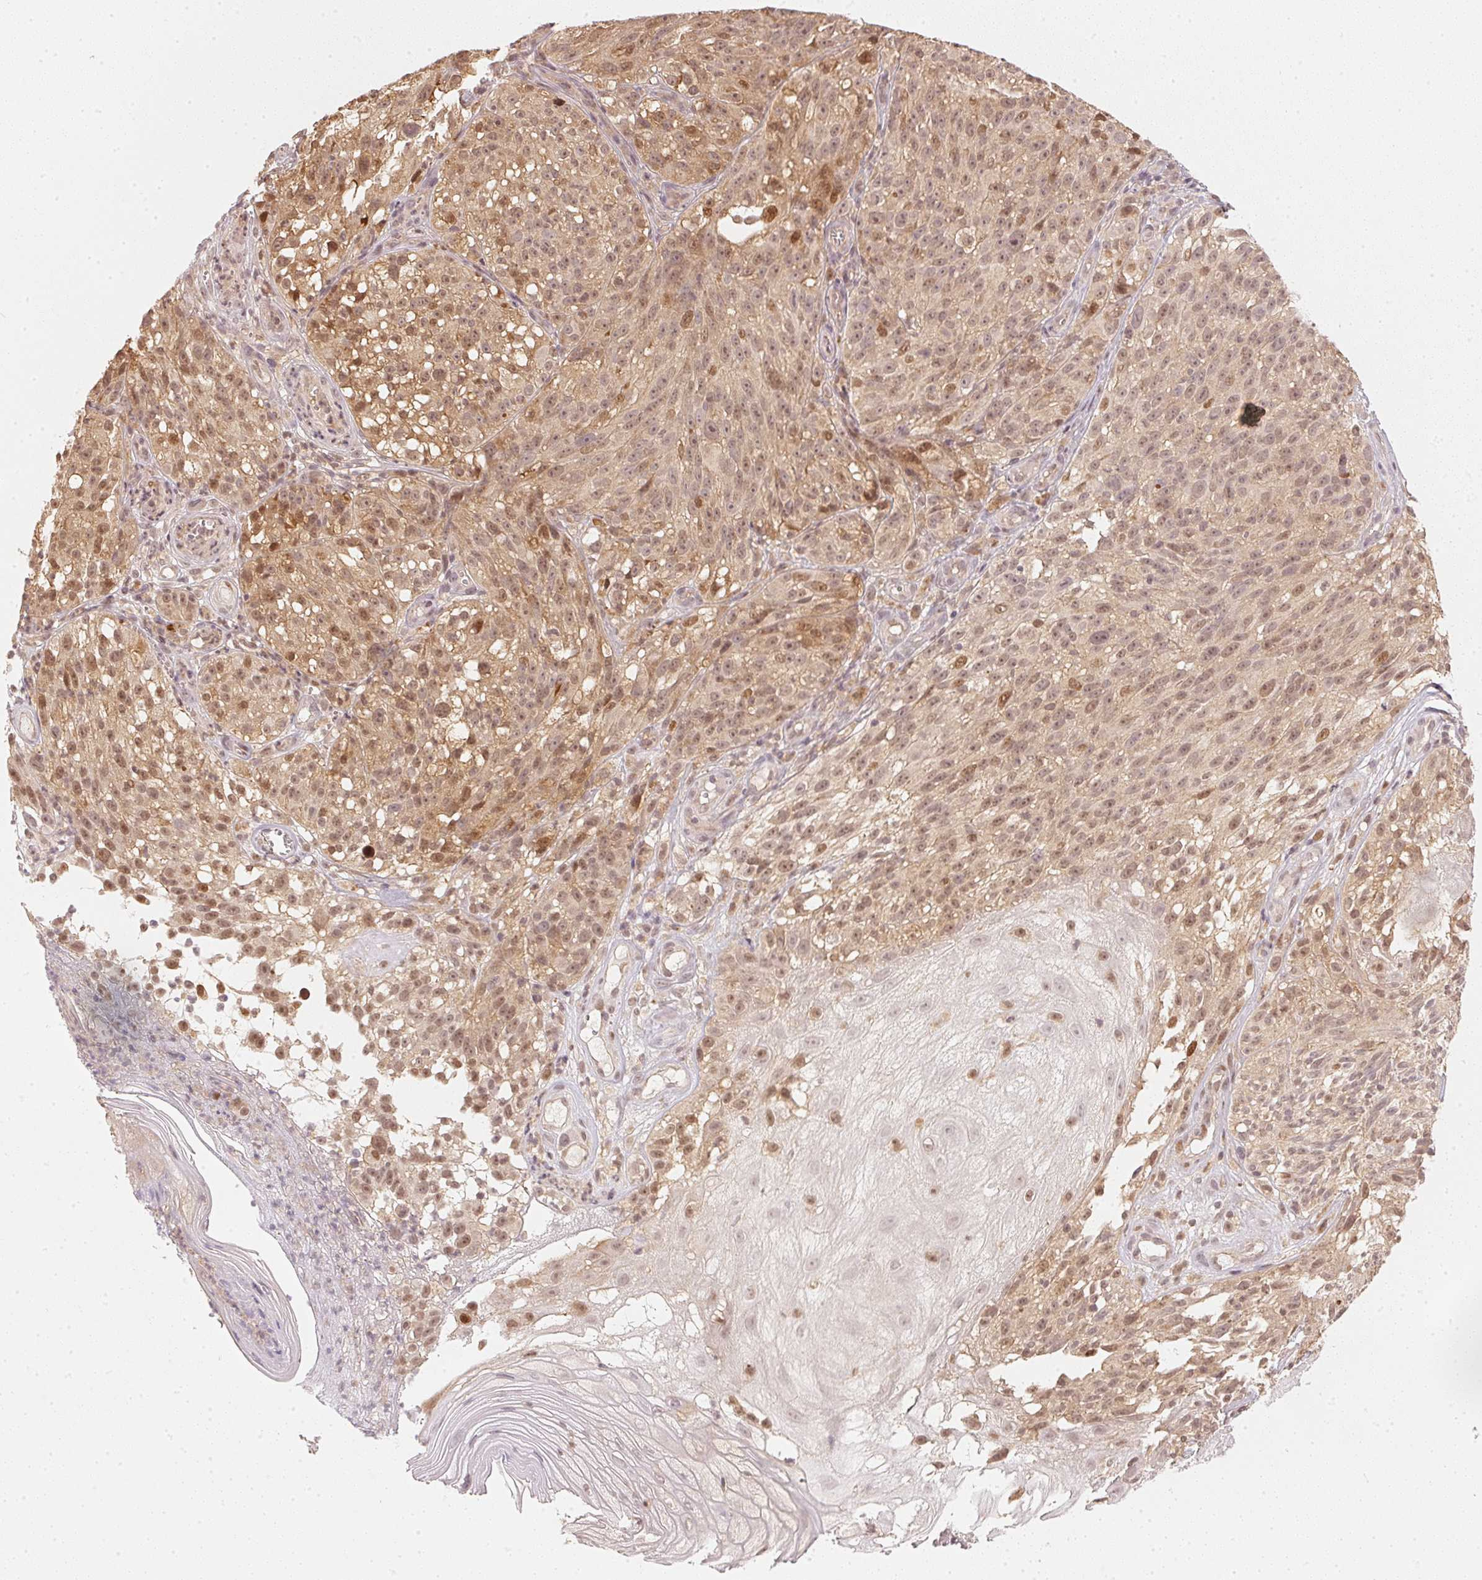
{"staining": {"intensity": "moderate", "quantity": ">75%", "location": "cytoplasmic/membranous,nuclear"}, "tissue": "melanoma", "cell_type": "Tumor cells", "image_type": "cancer", "snomed": [{"axis": "morphology", "description": "Malignant melanoma, NOS"}, {"axis": "topography", "description": "Skin"}], "caption": "Brown immunohistochemical staining in human melanoma exhibits moderate cytoplasmic/membranous and nuclear expression in about >75% of tumor cells.", "gene": "UBE2L3", "patient": {"sex": "female", "age": 85}}